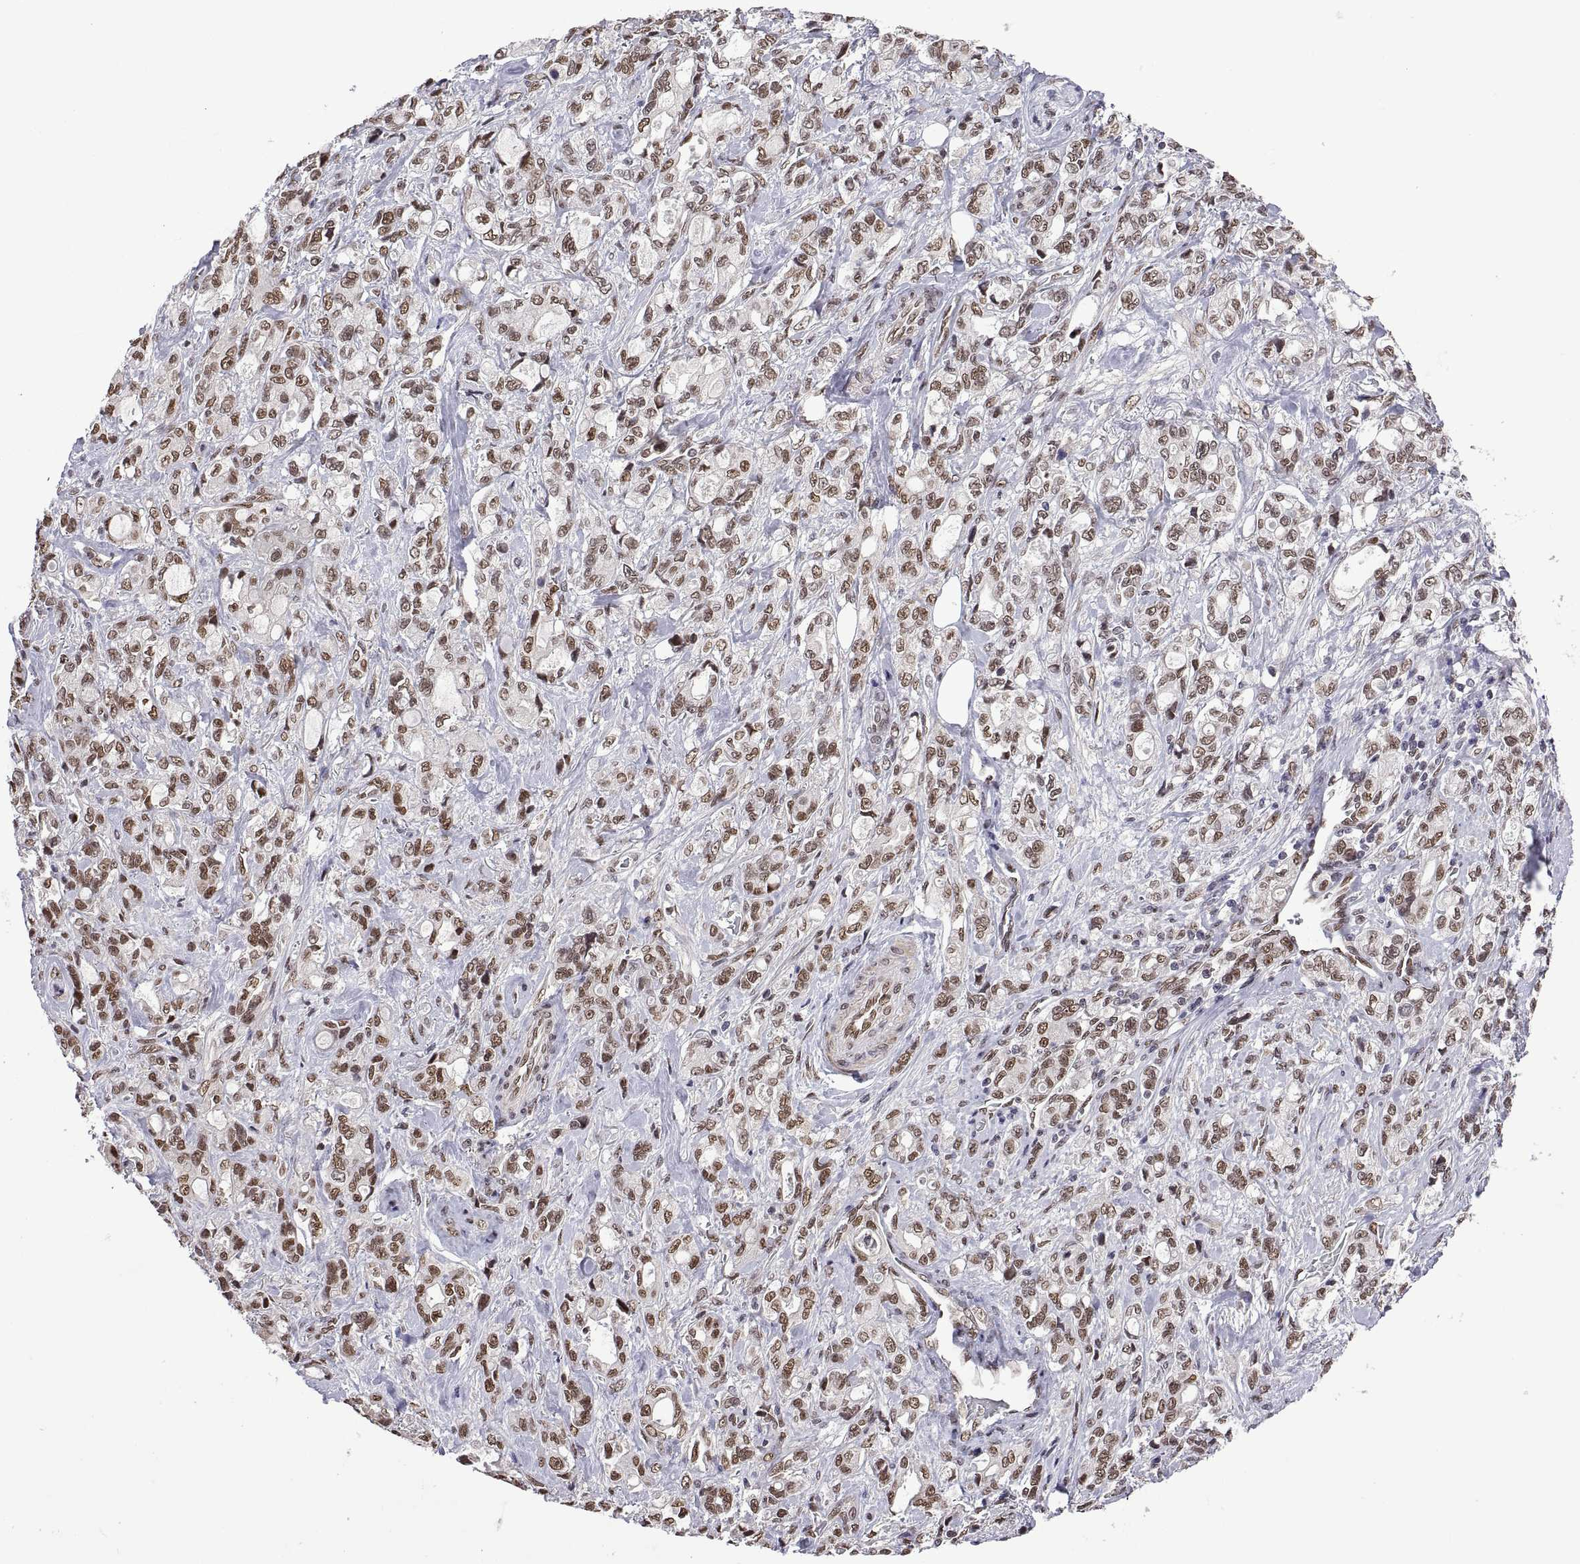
{"staining": {"intensity": "moderate", "quantity": "25%-75%", "location": "nuclear"}, "tissue": "stomach cancer", "cell_type": "Tumor cells", "image_type": "cancer", "snomed": [{"axis": "morphology", "description": "Adenocarcinoma, NOS"}, {"axis": "topography", "description": "Stomach"}], "caption": "Immunohistochemistry (IHC) image of neoplastic tissue: stomach cancer (adenocarcinoma) stained using immunohistochemistry exhibits medium levels of moderate protein expression localized specifically in the nuclear of tumor cells, appearing as a nuclear brown color.", "gene": "NR4A1", "patient": {"sex": "male", "age": 63}}